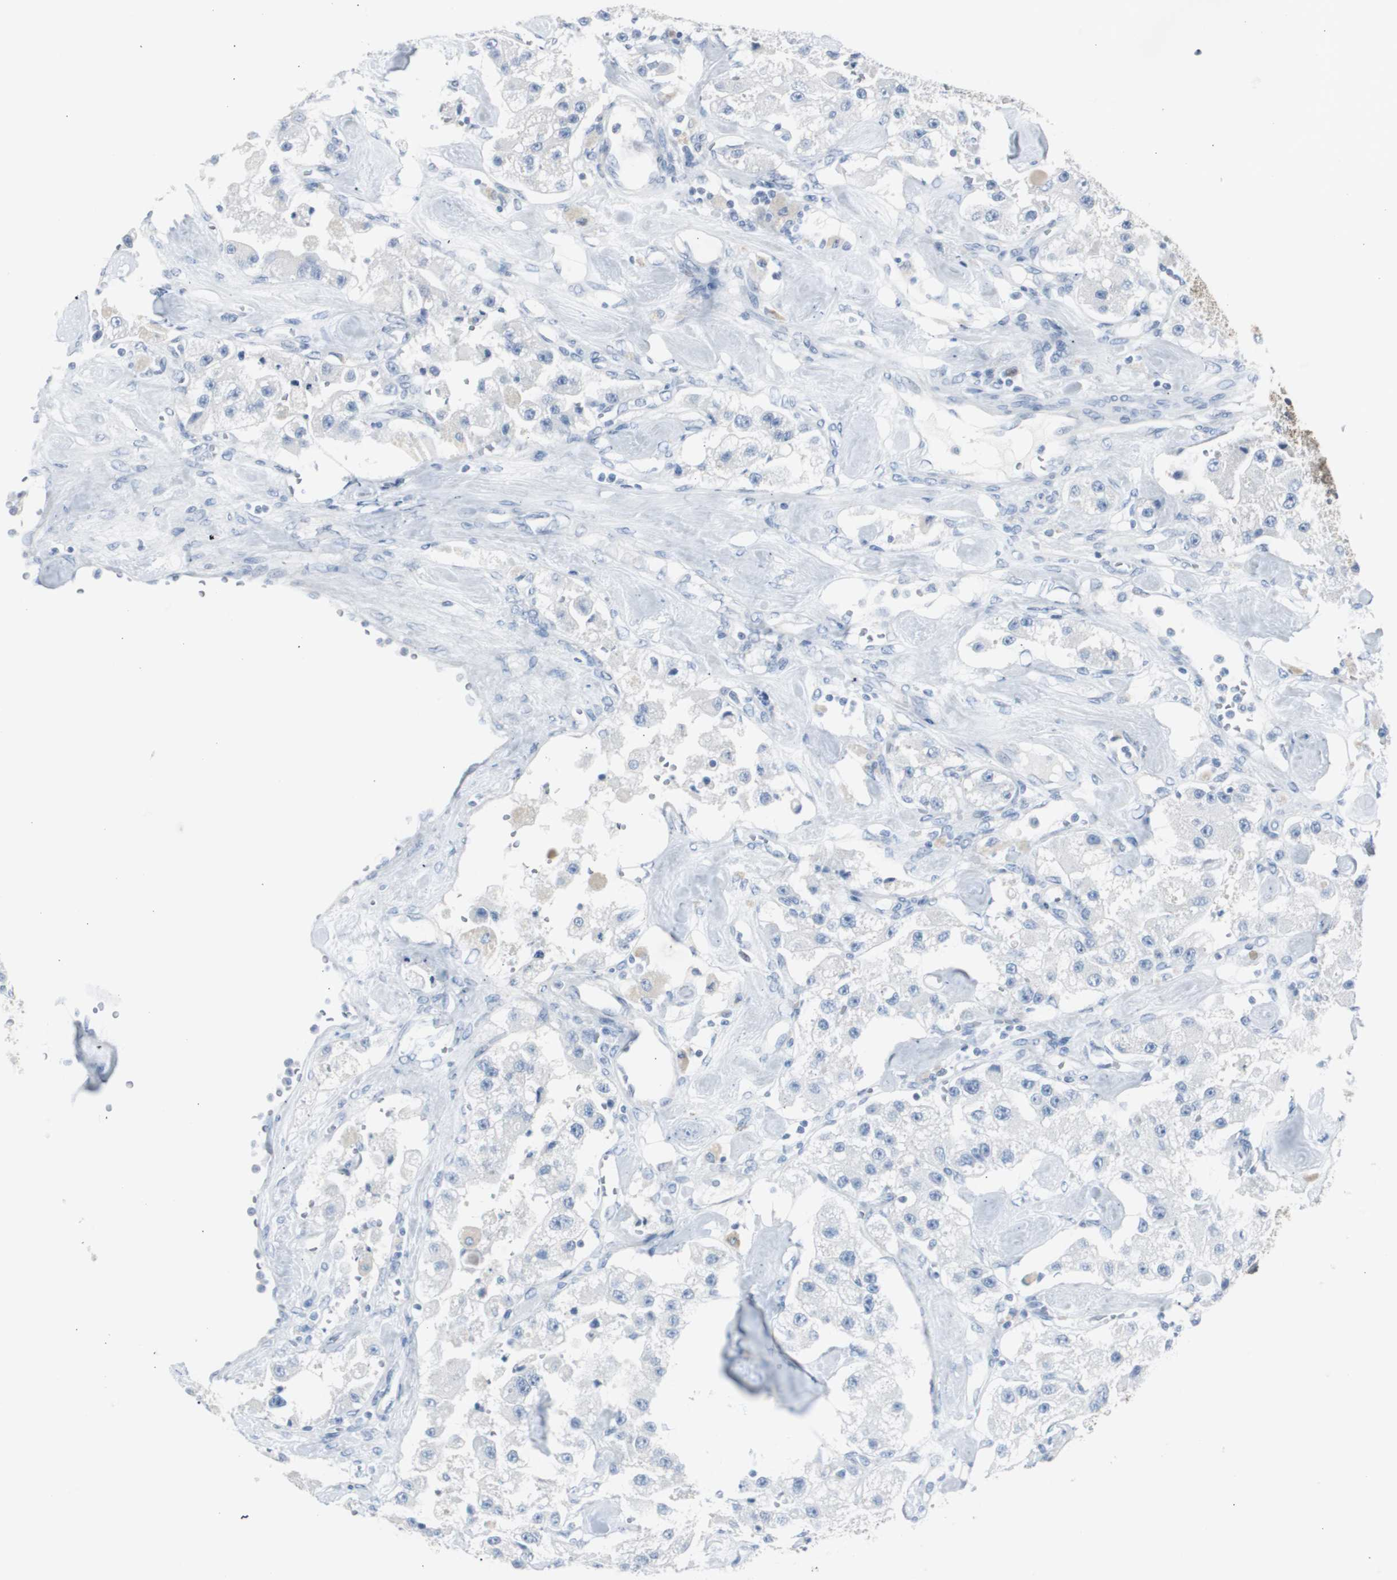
{"staining": {"intensity": "negative", "quantity": "none", "location": "none"}, "tissue": "carcinoid", "cell_type": "Tumor cells", "image_type": "cancer", "snomed": [{"axis": "morphology", "description": "Carcinoid, malignant, NOS"}, {"axis": "topography", "description": "Pancreas"}], "caption": "This is an IHC photomicrograph of human malignant carcinoid. There is no staining in tumor cells.", "gene": "S100A7", "patient": {"sex": "male", "age": 41}}